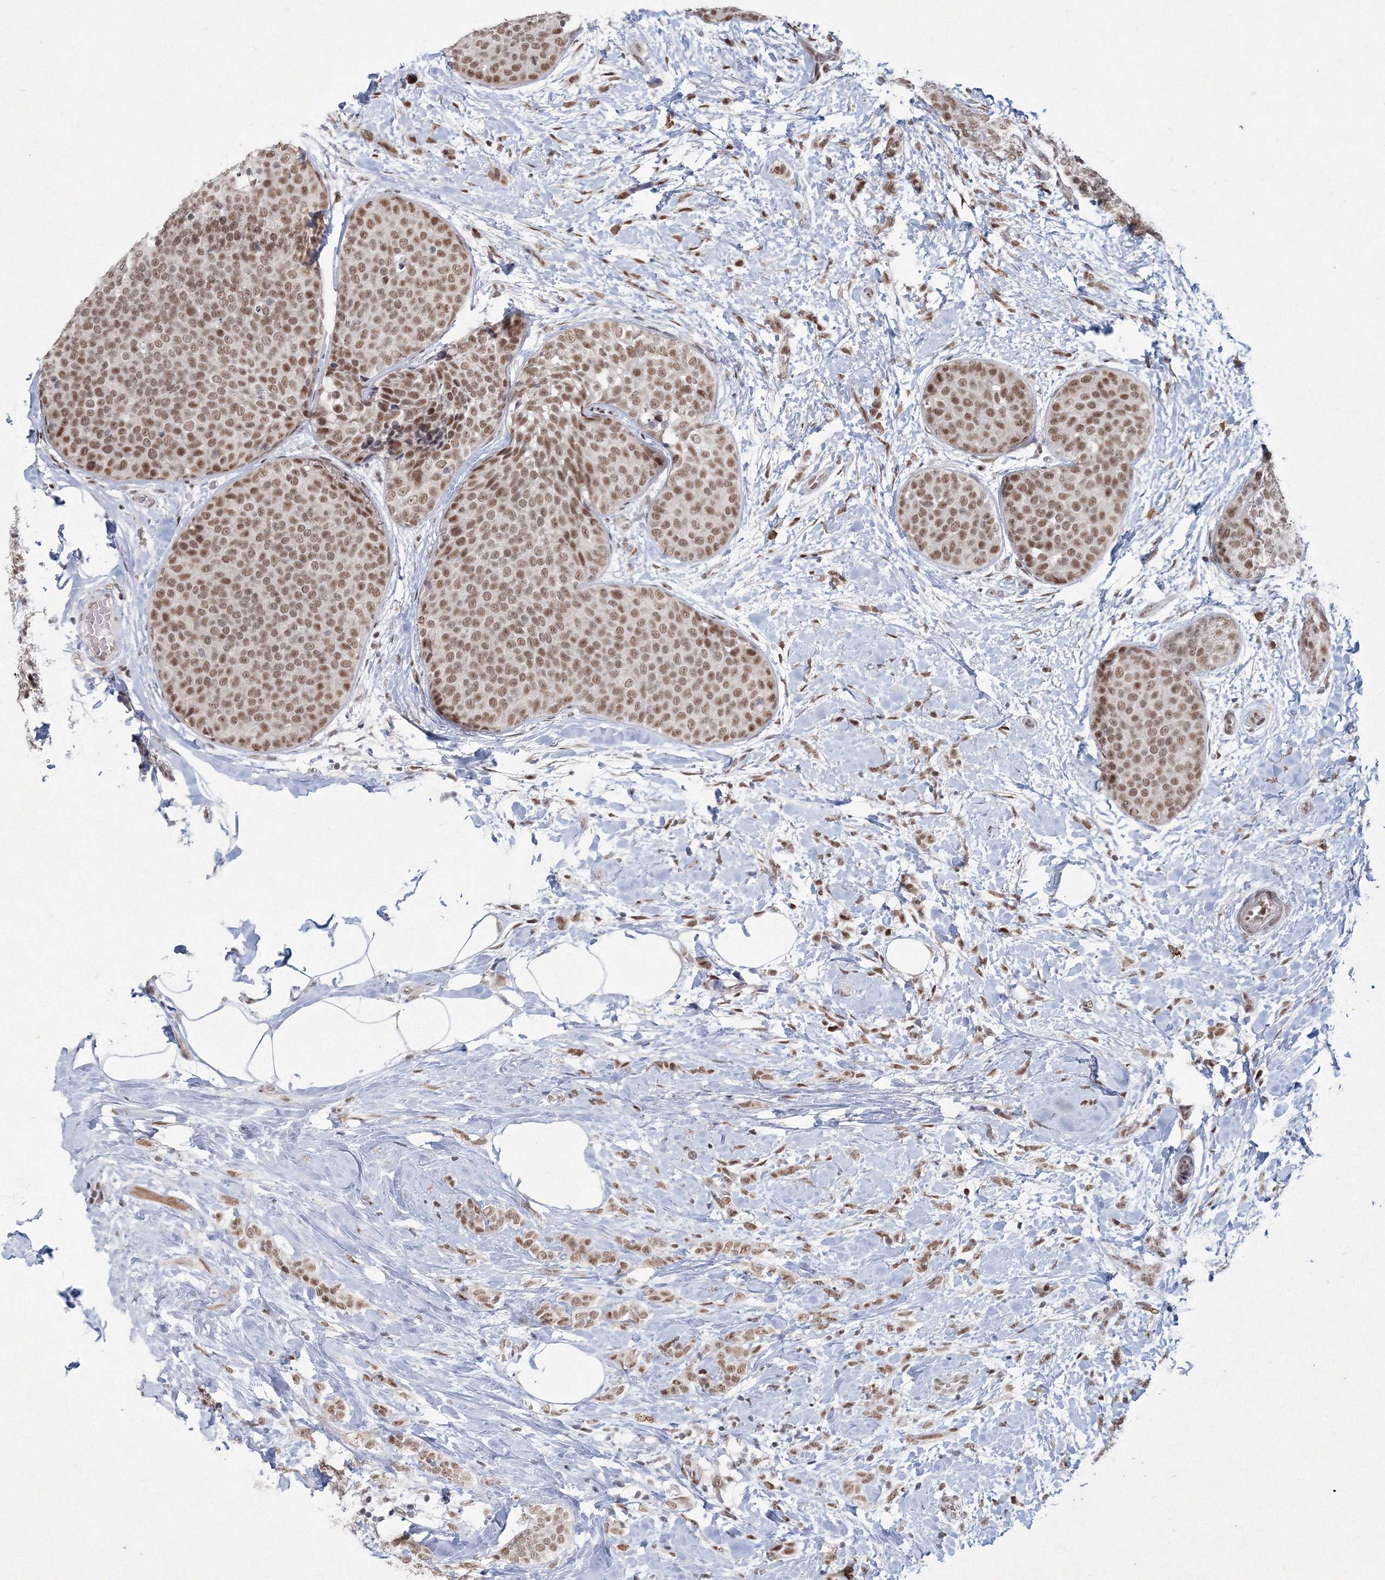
{"staining": {"intensity": "moderate", "quantity": ">75%", "location": "nuclear"}, "tissue": "breast cancer", "cell_type": "Tumor cells", "image_type": "cancer", "snomed": [{"axis": "morphology", "description": "Lobular carcinoma, in situ"}, {"axis": "morphology", "description": "Lobular carcinoma"}, {"axis": "topography", "description": "Breast"}], "caption": "A brown stain shows moderate nuclear positivity of a protein in human breast cancer (lobular carcinoma) tumor cells.", "gene": "C3orf33", "patient": {"sex": "female", "age": 41}}